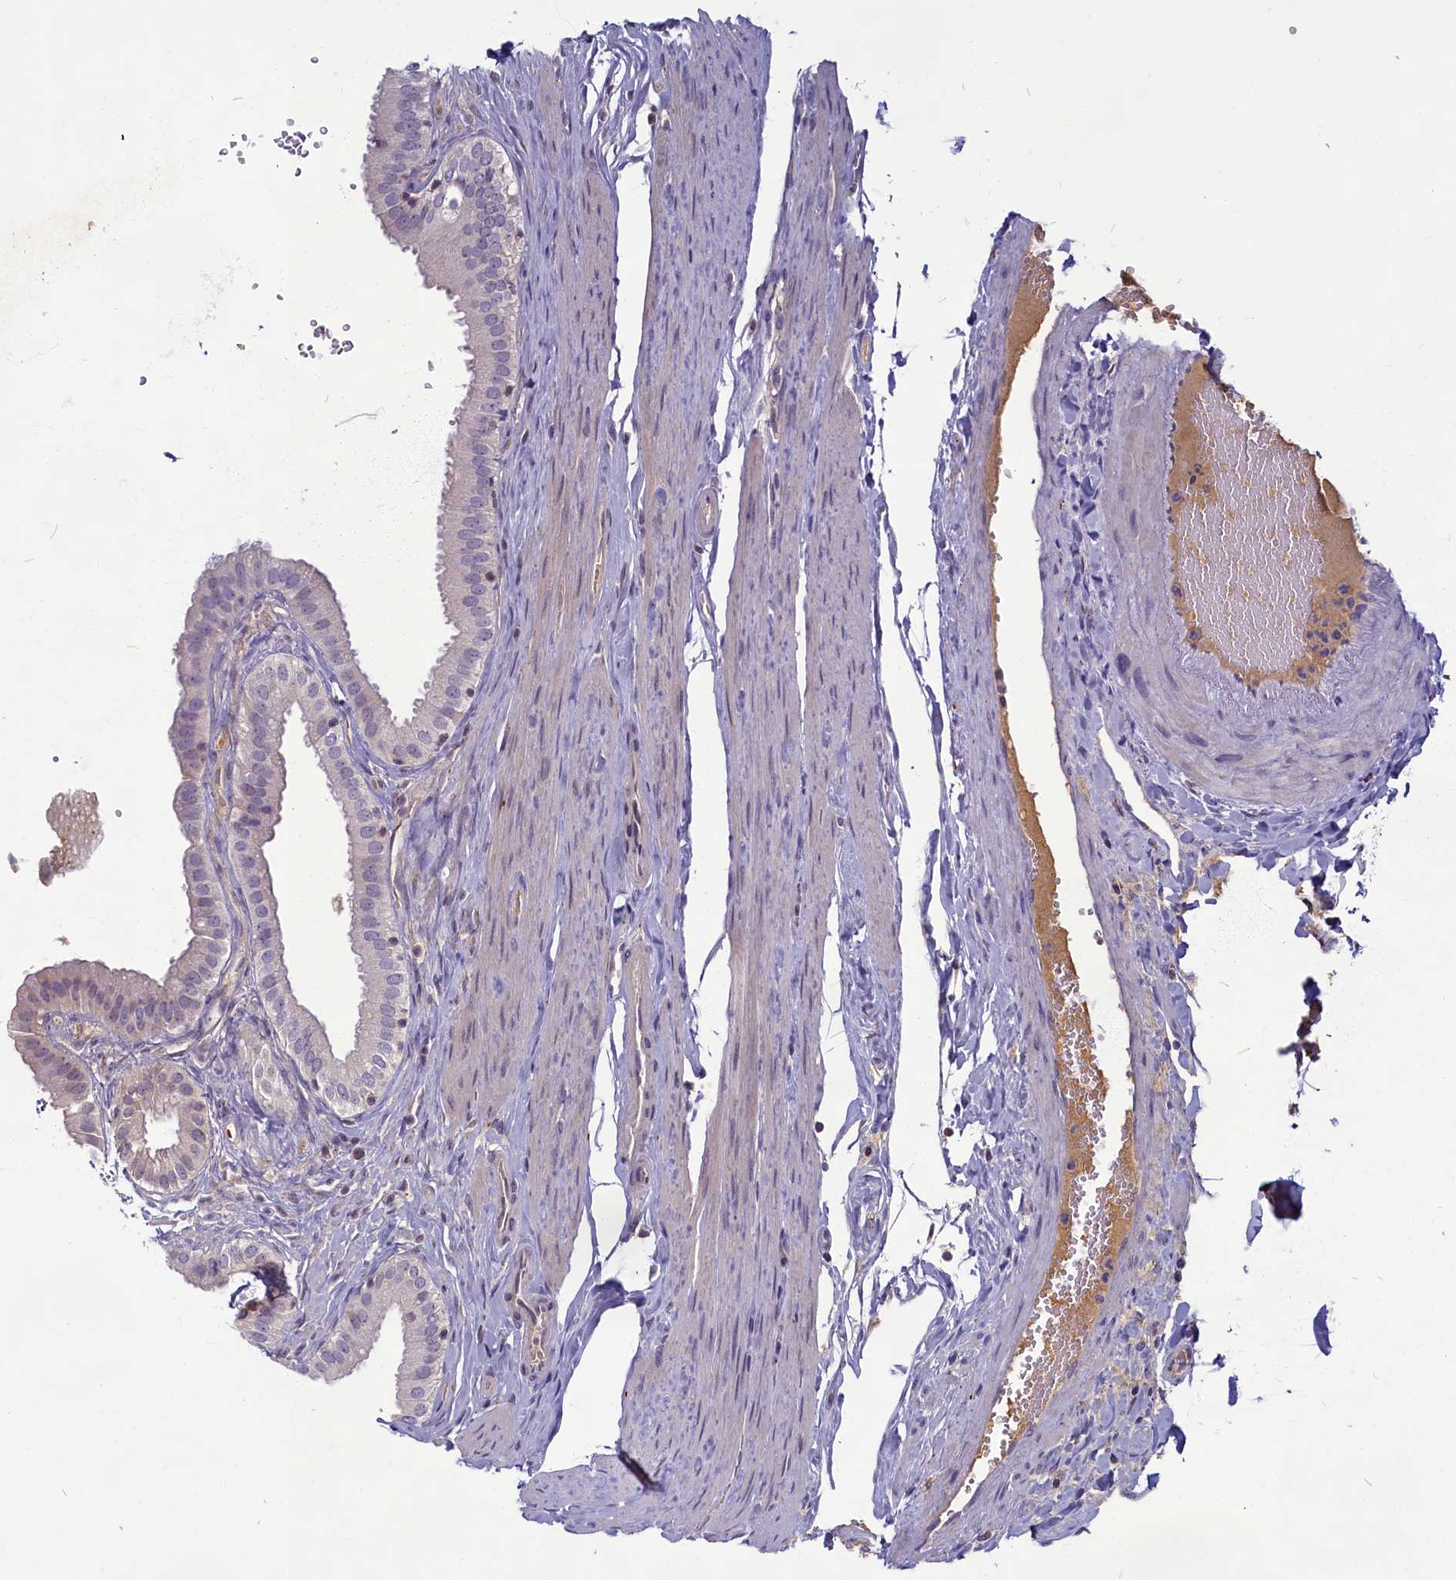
{"staining": {"intensity": "negative", "quantity": "none", "location": "none"}, "tissue": "gallbladder", "cell_type": "Glandular cells", "image_type": "normal", "snomed": [{"axis": "morphology", "description": "Normal tissue, NOS"}, {"axis": "topography", "description": "Gallbladder"}], "caption": "IHC micrograph of unremarkable human gallbladder stained for a protein (brown), which shows no positivity in glandular cells.", "gene": "SV2C", "patient": {"sex": "female", "age": 61}}